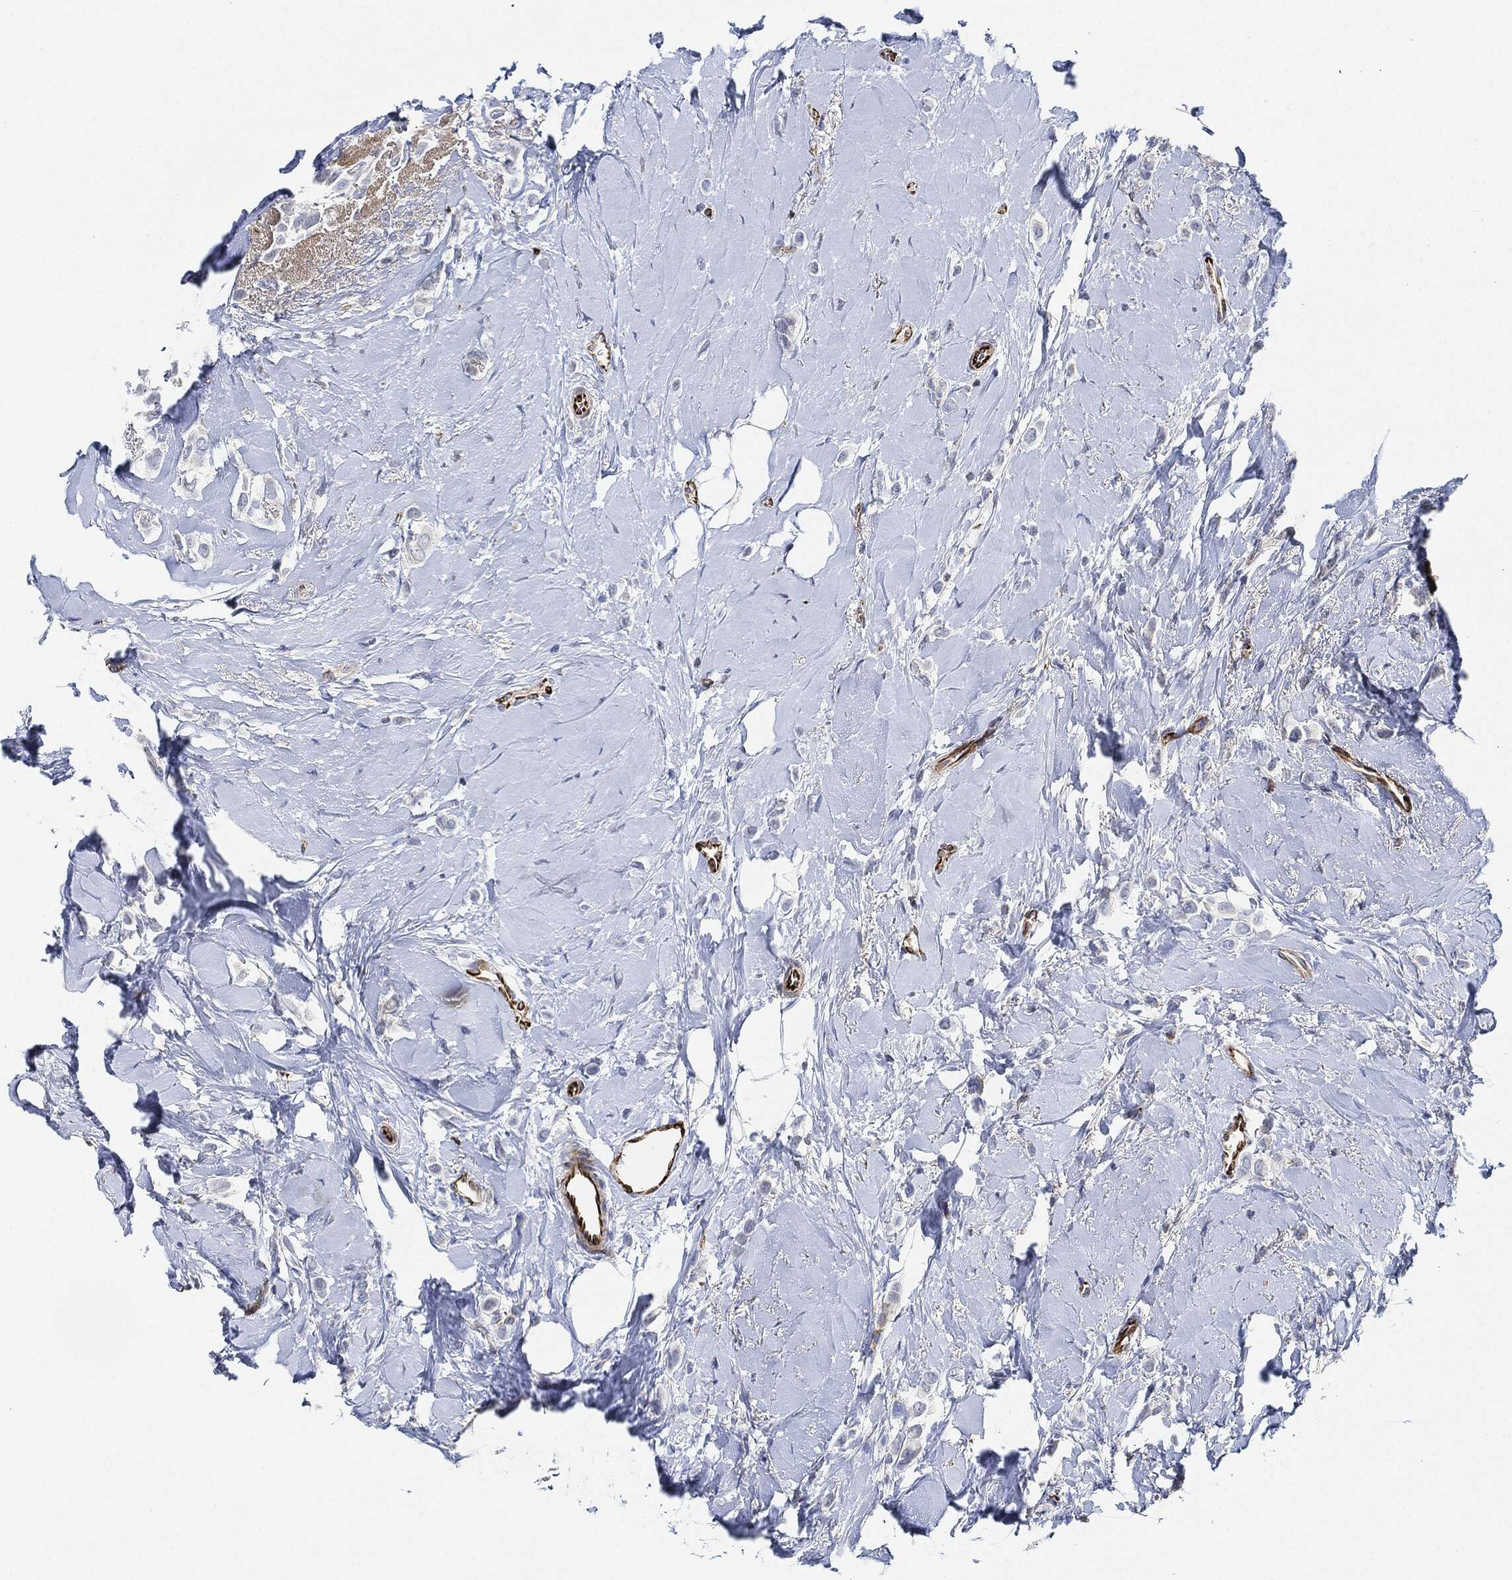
{"staining": {"intensity": "negative", "quantity": "none", "location": "none"}, "tissue": "breast cancer", "cell_type": "Tumor cells", "image_type": "cancer", "snomed": [{"axis": "morphology", "description": "Lobular carcinoma"}, {"axis": "topography", "description": "Breast"}], "caption": "A photomicrograph of breast lobular carcinoma stained for a protein displays no brown staining in tumor cells.", "gene": "THSD1", "patient": {"sex": "female", "age": 66}}